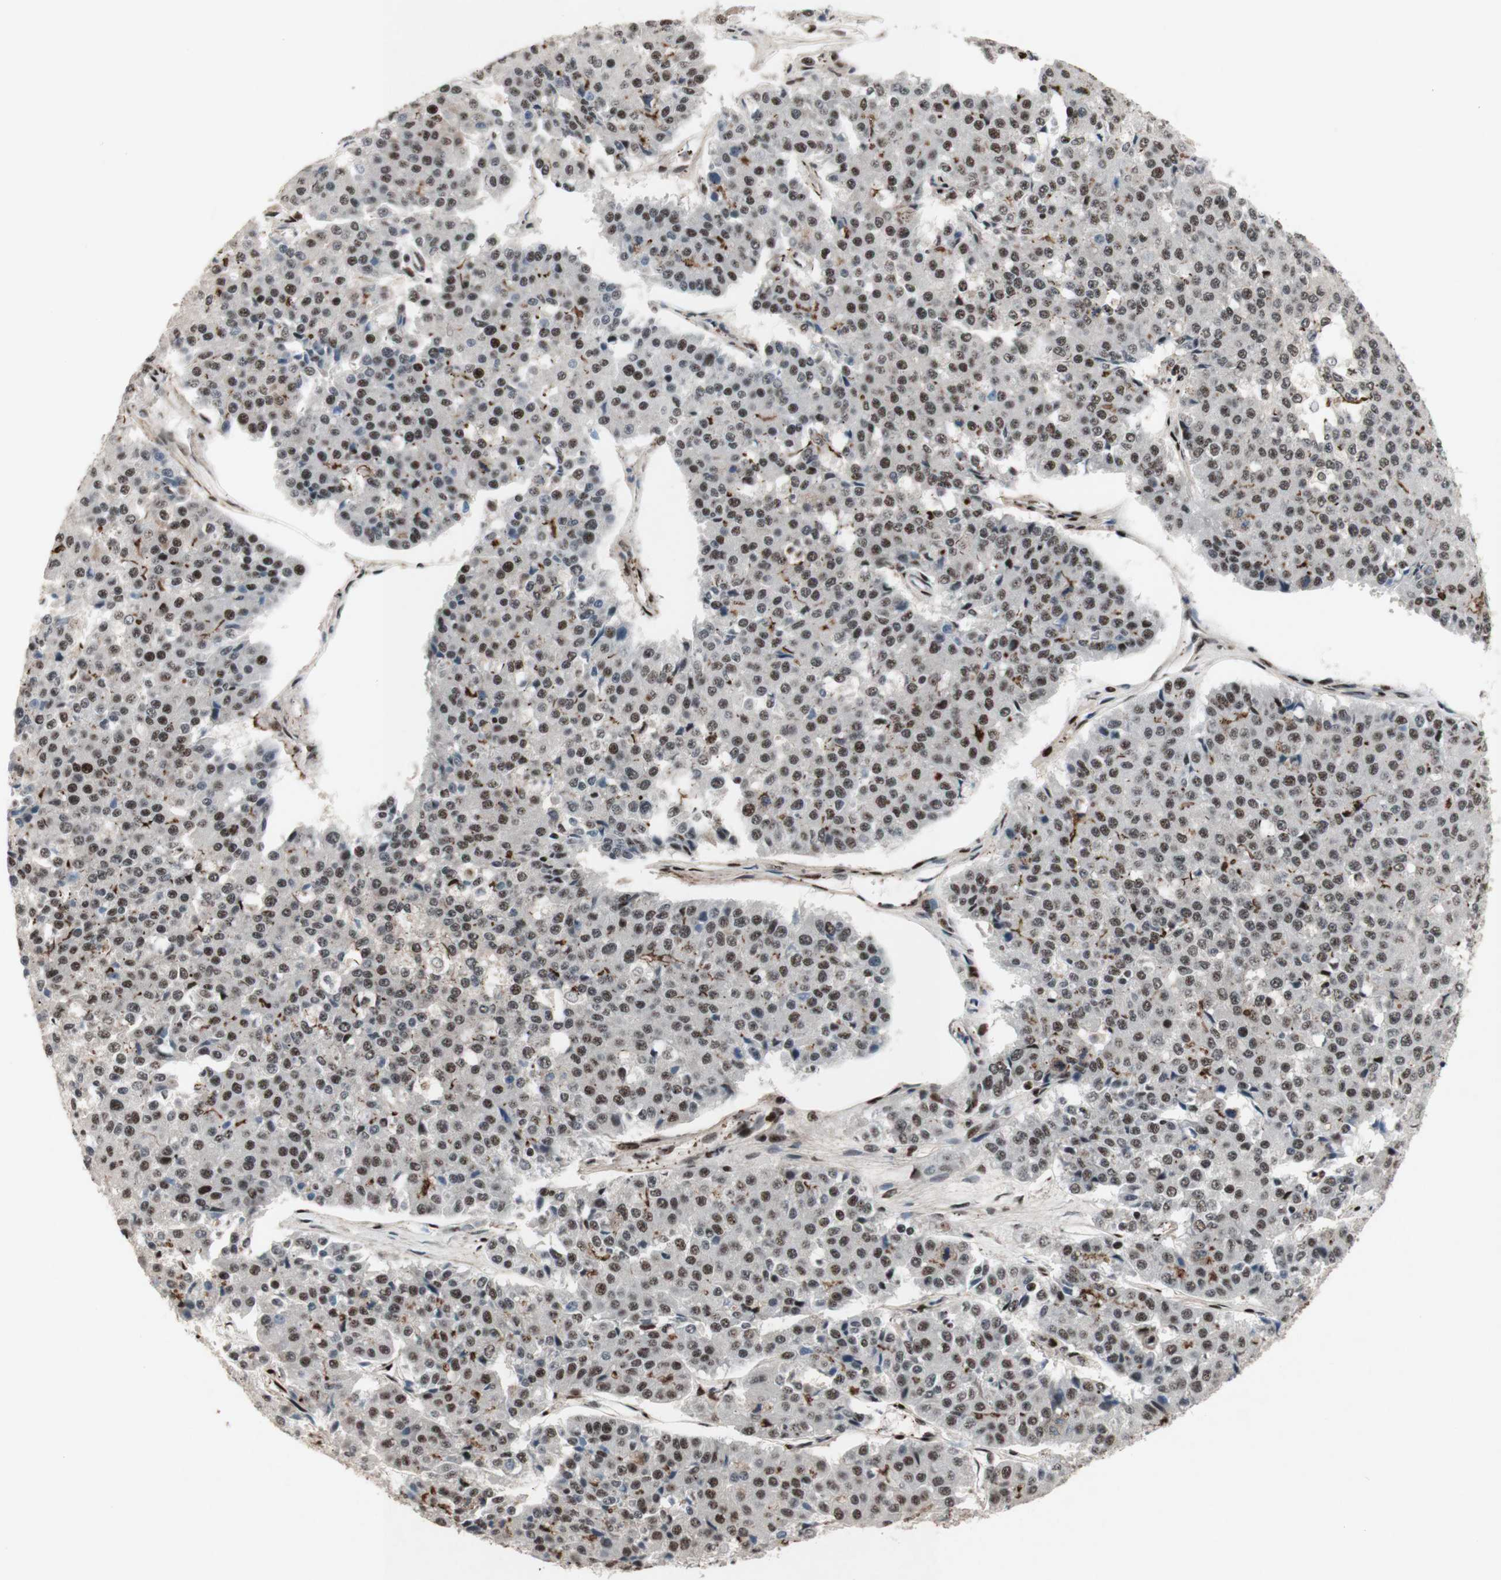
{"staining": {"intensity": "moderate", "quantity": "25%-75%", "location": "nuclear"}, "tissue": "pancreatic cancer", "cell_type": "Tumor cells", "image_type": "cancer", "snomed": [{"axis": "morphology", "description": "Adenocarcinoma, NOS"}, {"axis": "topography", "description": "Pancreas"}], "caption": "The micrograph demonstrates a brown stain indicating the presence of a protein in the nuclear of tumor cells in adenocarcinoma (pancreatic). (DAB (3,3'-diaminobenzidine) IHC, brown staining for protein, blue staining for nuclei).", "gene": "TLE1", "patient": {"sex": "male", "age": 50}}